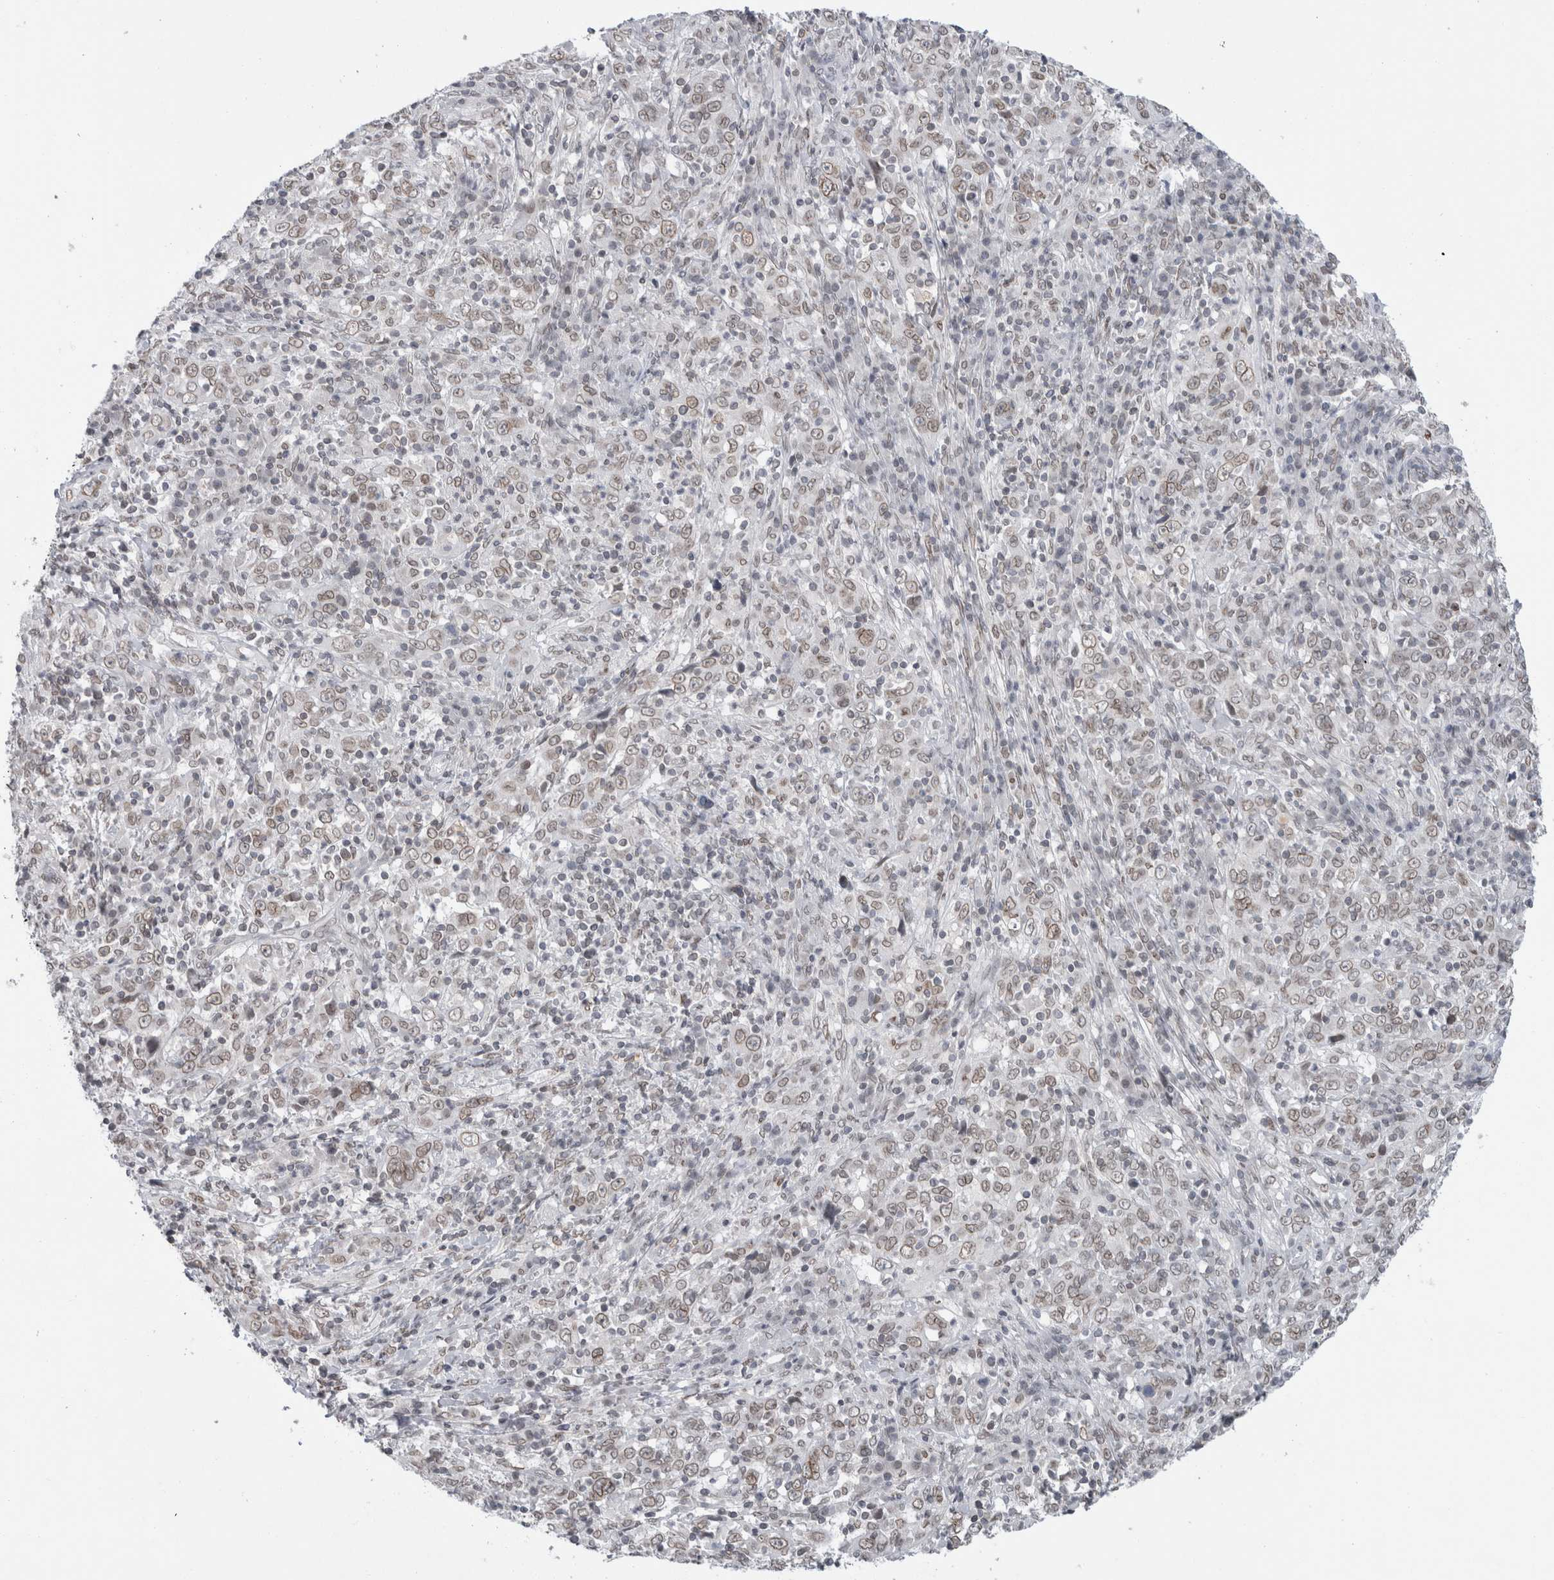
{"staining": {"intensity": "weak", "quantity": ">75%", "location": "cytoplasmic/membranous,nuclear"}, "tissue": "cervical cancer", "cell_type": "Tumor cells", "image_type": "cancer", "snomed": [{"axis": "morphology", "description": "Squamous cell carcinoma, NOS"}, {"axis": "topography", "description": "Cervix"}], "caption": "An IHC micrograph of neoplastic tissue is shown. Protein staining in brown shows weak cytoplasmic/membranous and nuclear positivity in squamous cell carcinoma (cervical) within tumor cells. The staining is performed using DAB brown chromogen to label protein expression. The nuclei are counter-stained blue using hematoxylin.", "gene": "ZNF770", "patient": {"sex": "female", "age": 46}}